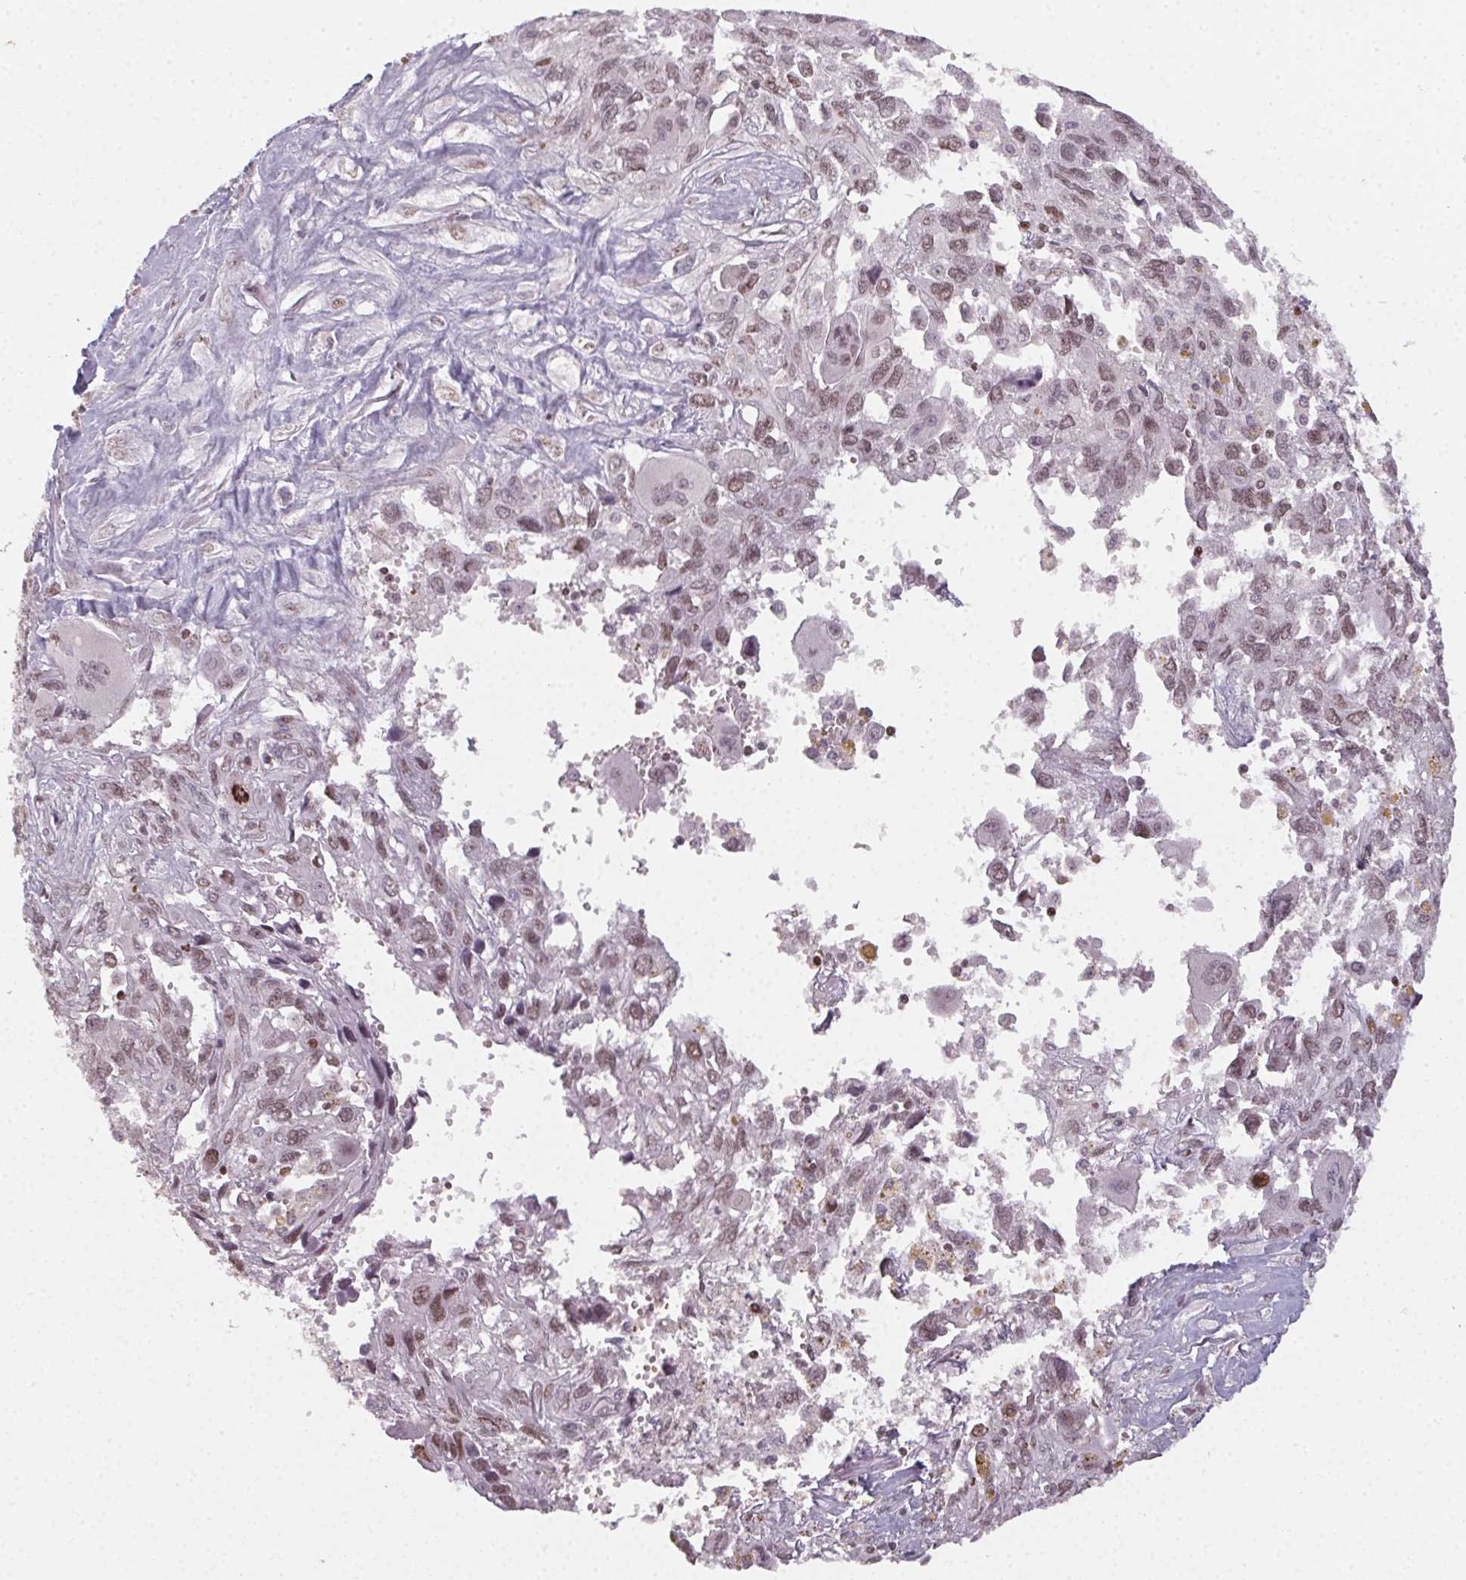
{"staining": {"intensity": "moderate", "quantity": ">75%", "location": "nuclear"}, "tissue": "pancreatic cancer", "cell_type": "Tumor cells", "image_type": "cancer", "snomed": [{"axis": "morphology", "description": "Adenocarcinoma, NOS"}, {"axis": "topography", "description": "Pancreas"}], "caption": "Moderate nuclear staining for a protein is present in approximately >75% of tumor cells of pancreatic cancer (adenocarcinoma) using immunohistochemistry.", "gene": "KMT2A", "patient": {"sex": "female", "age": 47}}